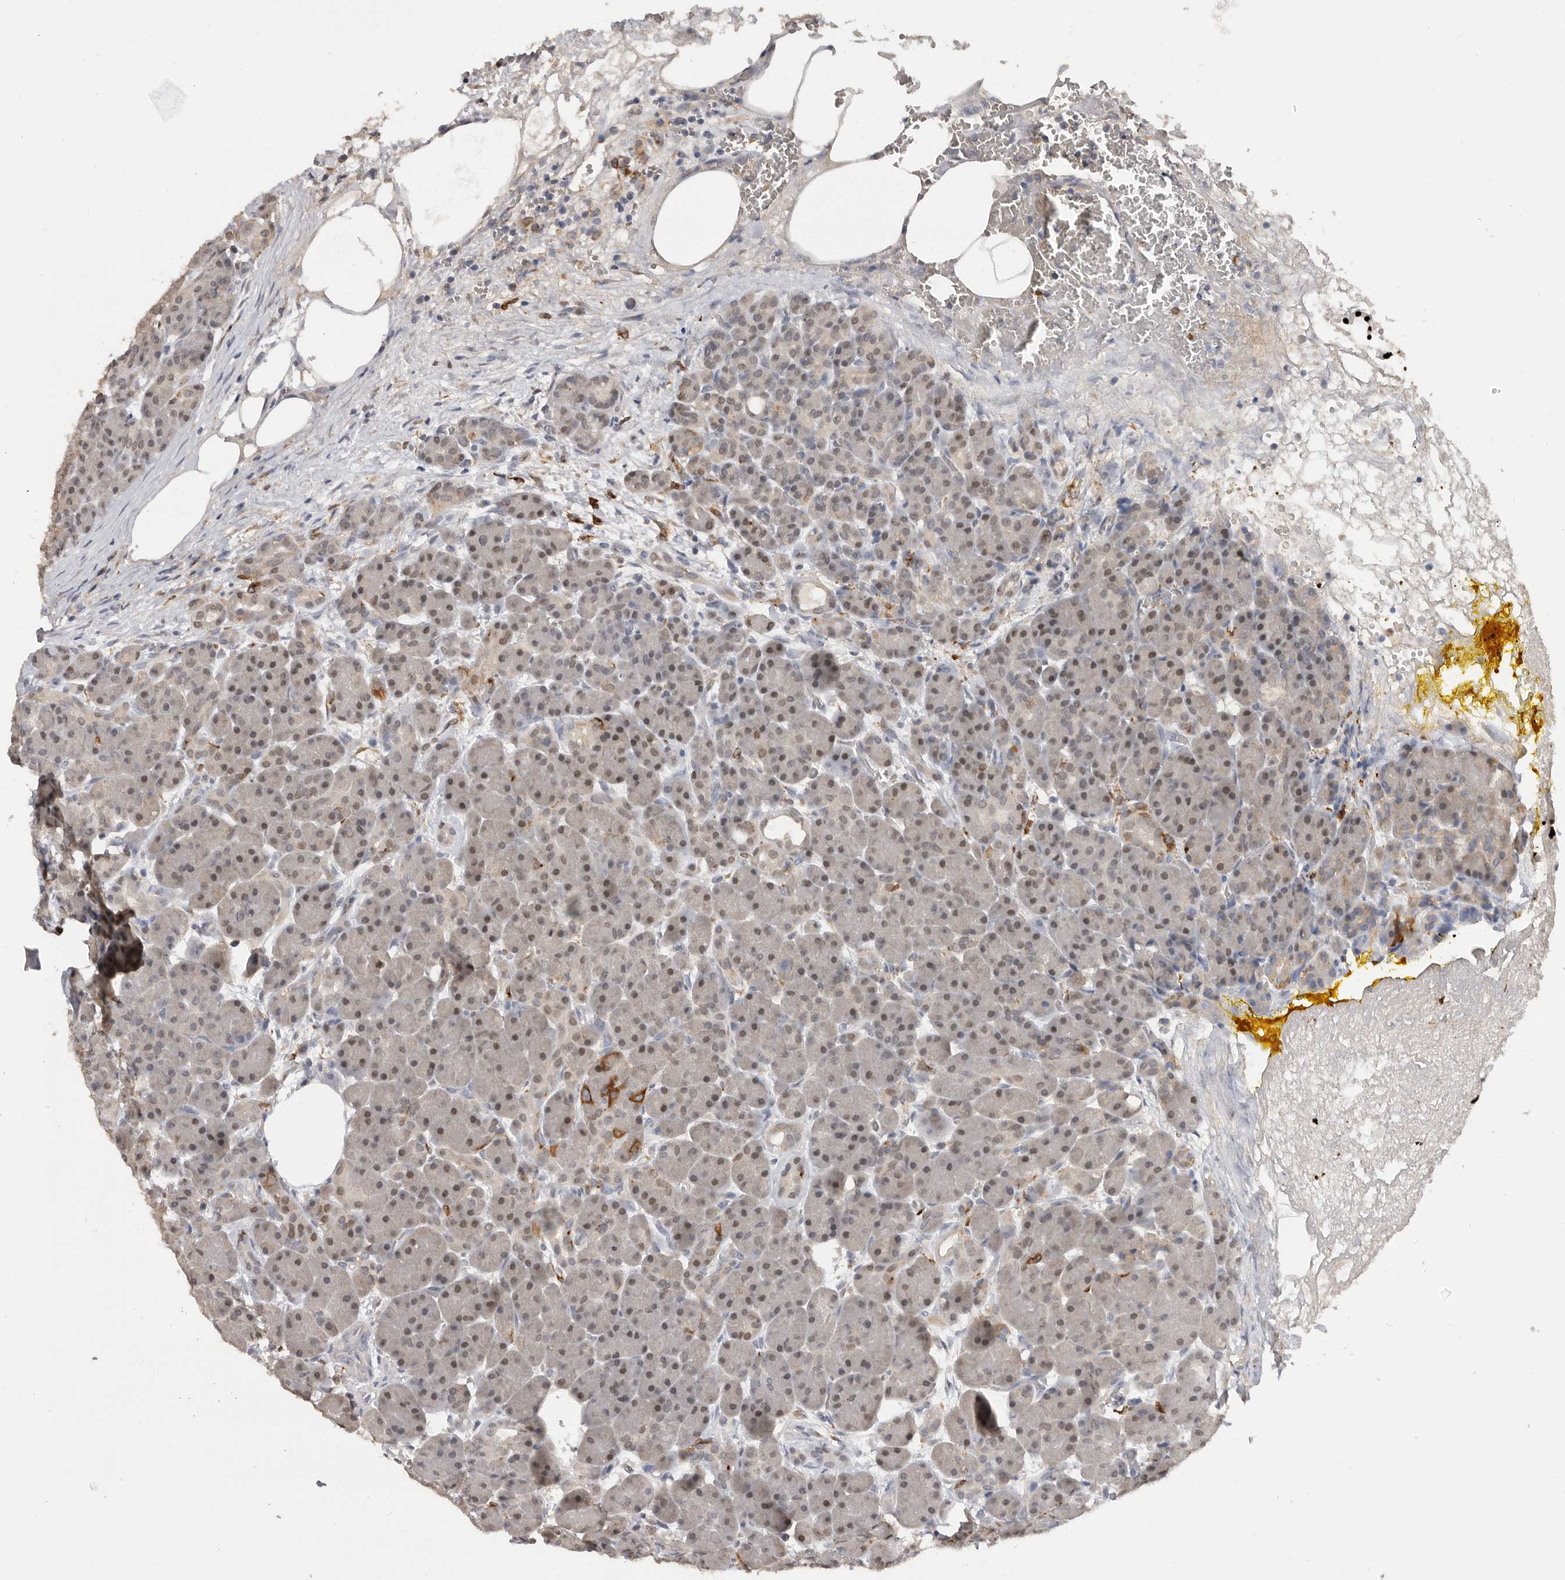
{"staining": {"intensity": "moderate", "quantity": "25%-75%", "location": "nuclear"}, "tissue": "pancreas", "cell_type": "Exocrine glandular cells", "image_type": "normal", "snomed": [{"axis": "morphology", "description": "Normal tissue, NOS"}, {"axis": "topography", "description": "Pancreas"}], "caption": "Immunohistochemistry image of normal pancreas: pancreas stained using immunohistochemistry displays medium levels of moderate protein expression localized specifically in the nuclear of exocrine glandular cells, appearing as a nuclear brown color.", "gene": "TFRC", "patient": {"sex": "male", "age": 63}}